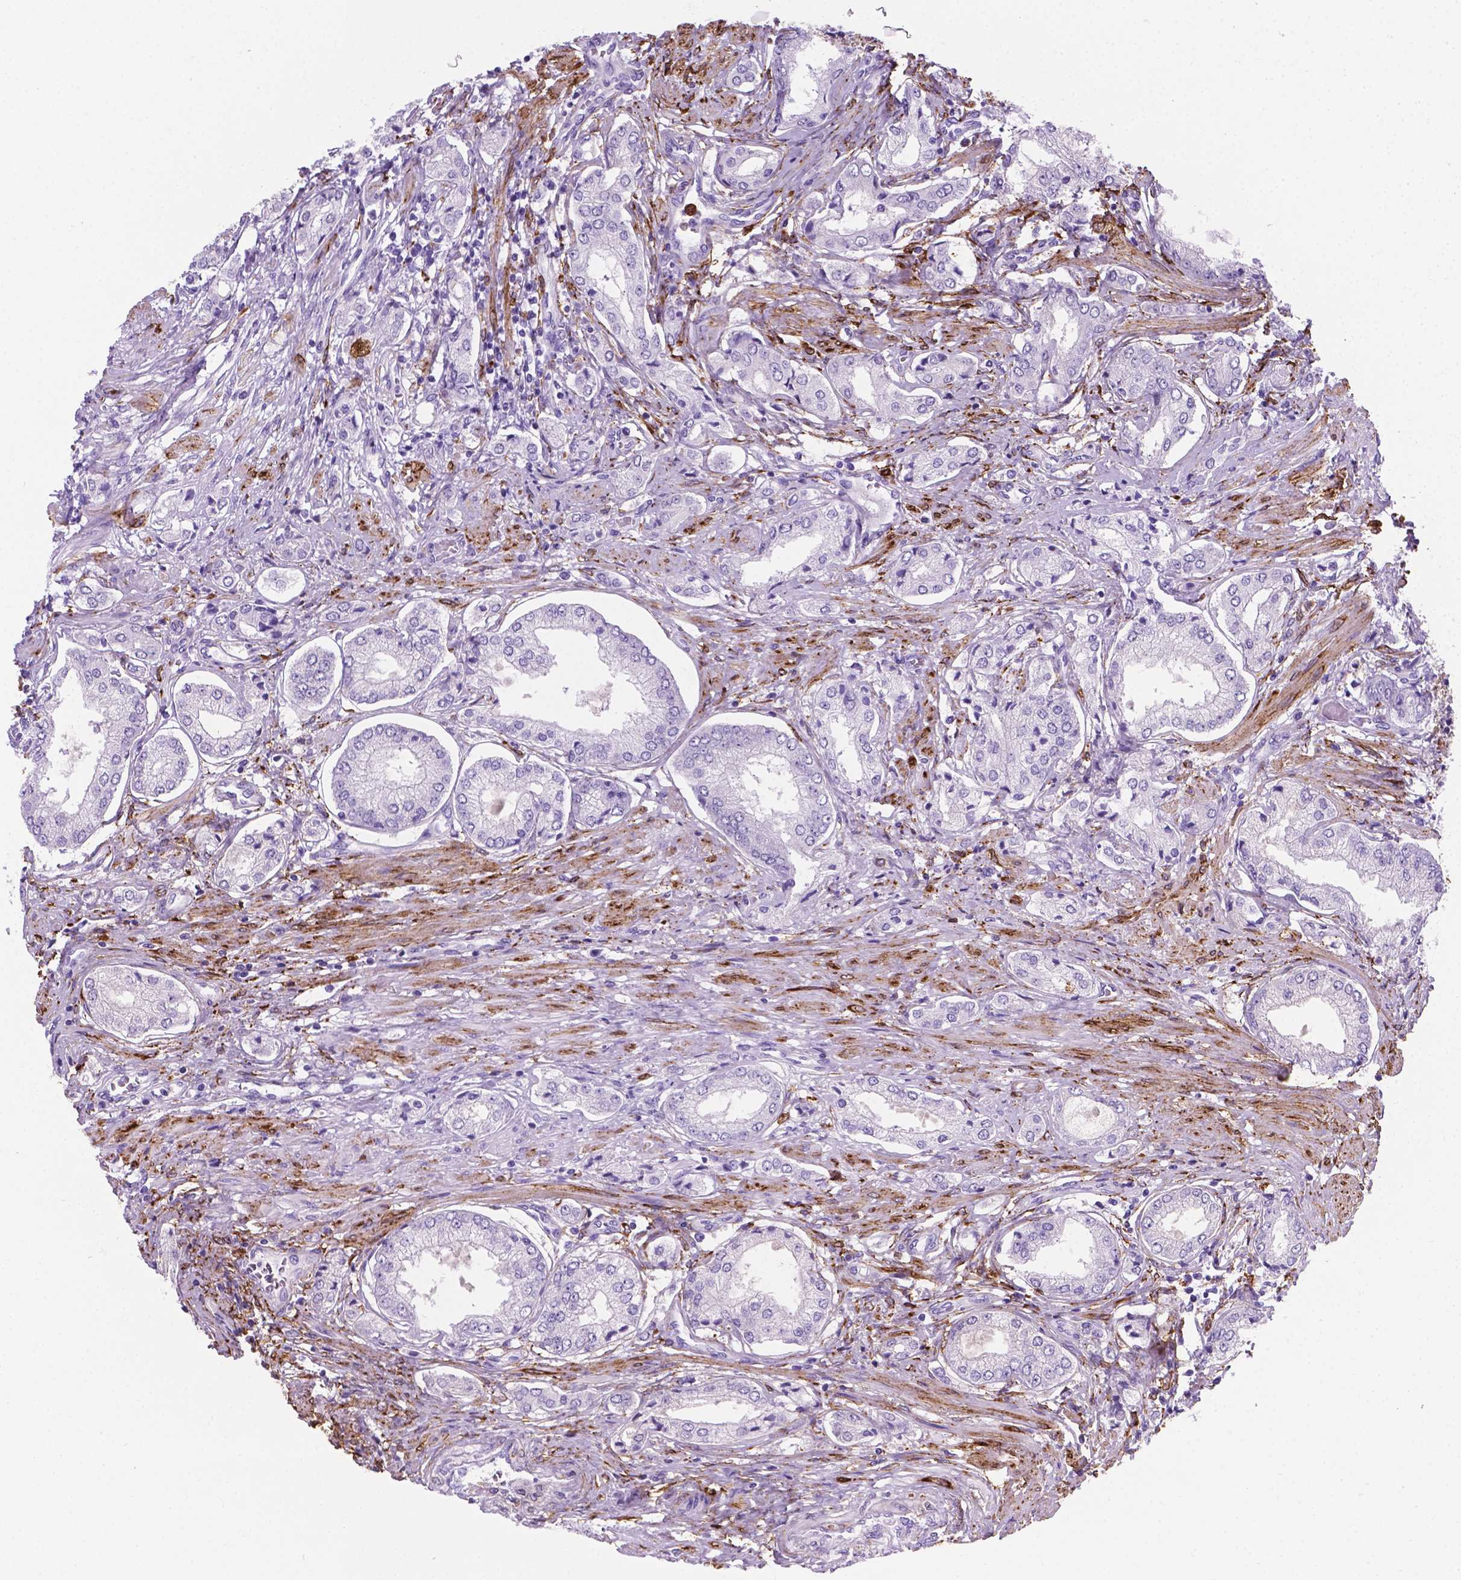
{"staining": {"intensity": "negative", "quantity": "none", "location": "none"}, "tissue": "prostate cancer", "cell_type": "Tumor cells", "image_type": "cancer", "snomed": [{"axis": "morphology", "description": "Adenocarcinoma, NOS"}, {"axis": "topography", "description": "Prostate"}], "caption": "Immunohistochemistry photomicrograph of human adenocarcinoma (prostate) stained for a protein (brown), which demonstrates no expression in tumor cells.", "gene": "MACF1", "patient": {"sex": "male", "age": 63}}